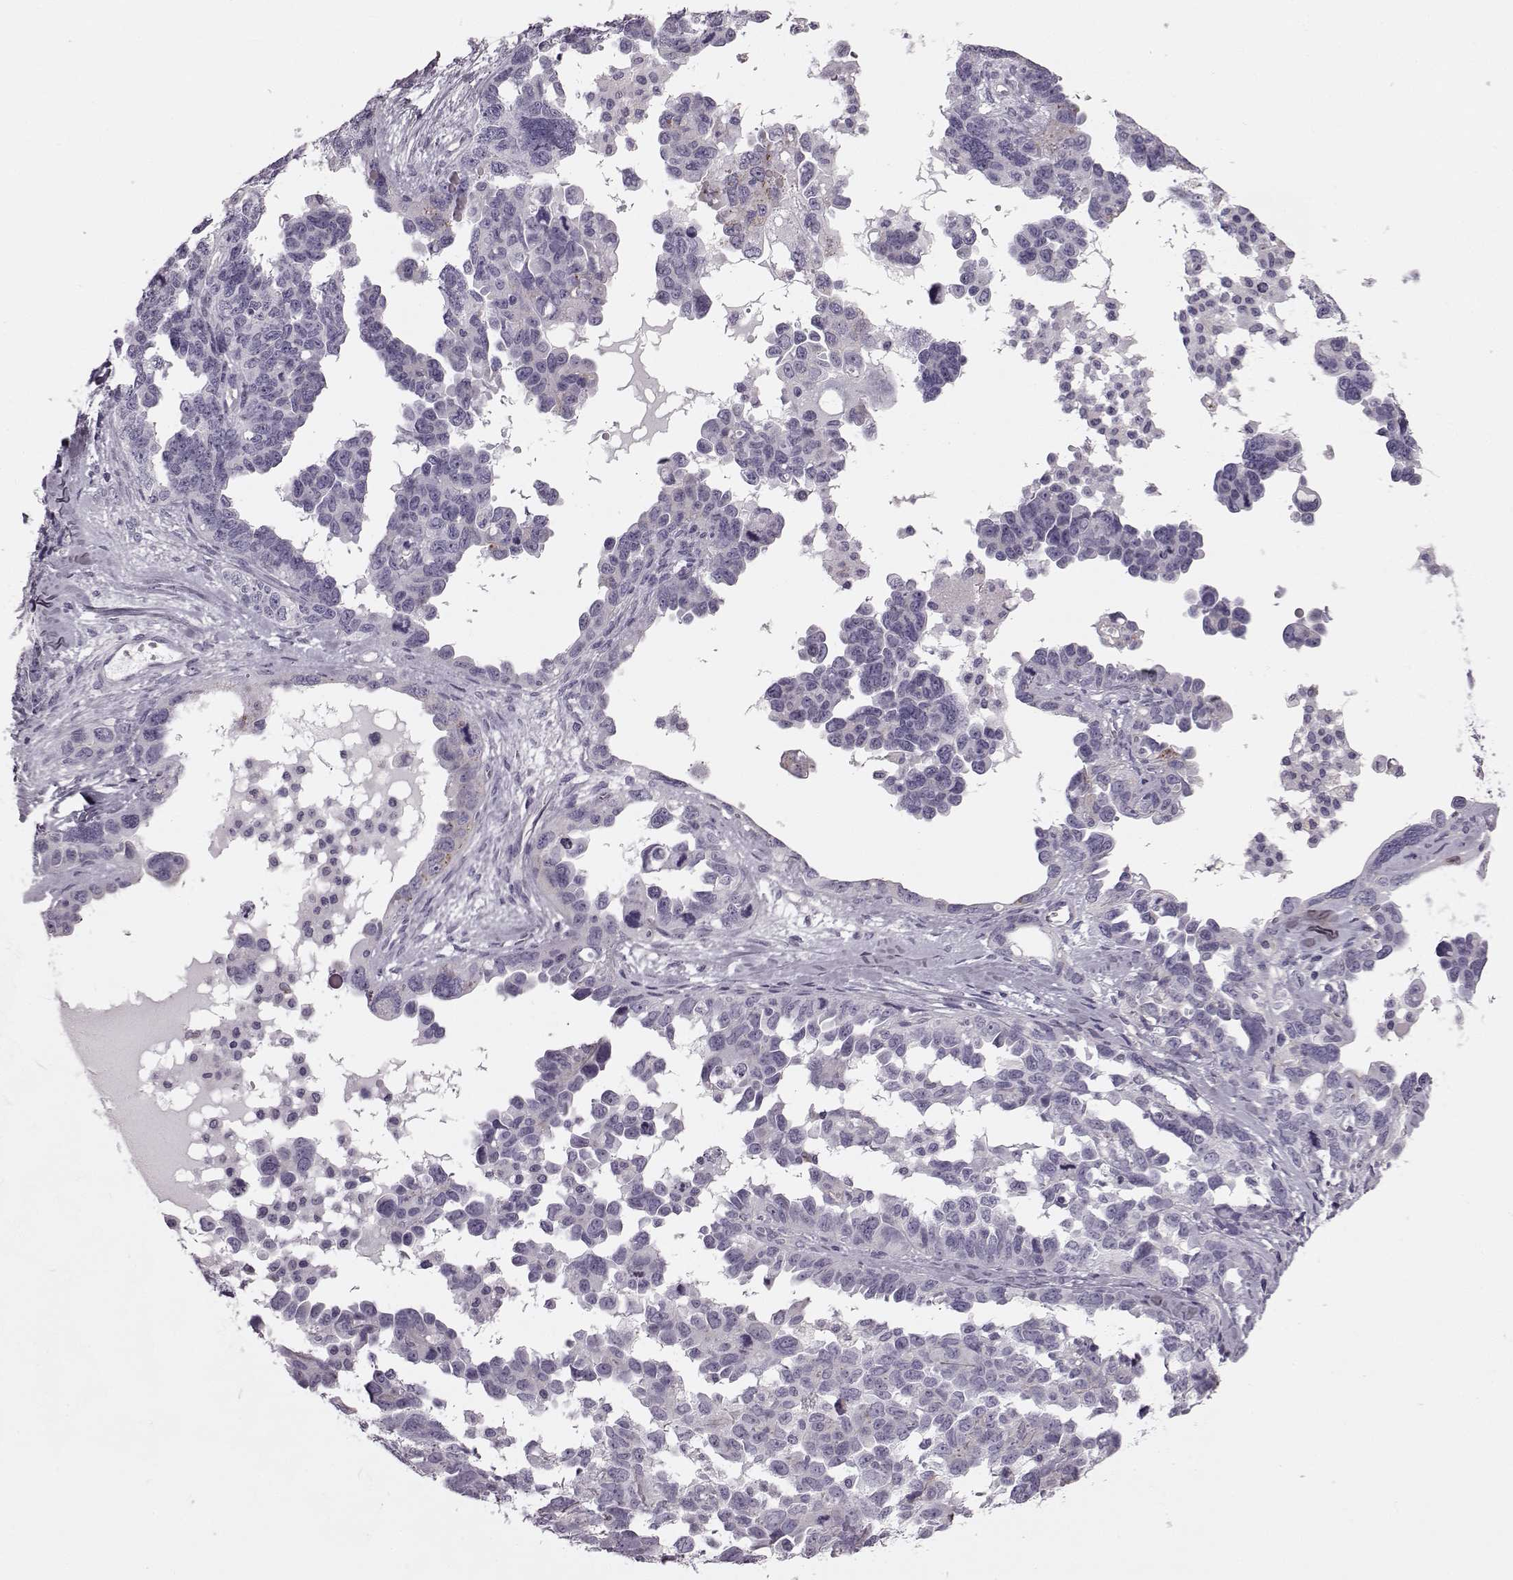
{"staining": {"intensity": "negative", "quantity": "none", "location": "none"}, "tissue": "ovarian cancer", "cell_type": "Tumor cells", "image_type": "cancer", "snomed": [{"axis": "morphology", "description": "Cystadenocarcinoma, serous, NOS"}, {"axis": "topography", "description": "Ovary"}], "caption": "The image demonstrates no staining of tumor cells in ovarian cancer (serous cystadenocarcinoma).", "gene": "SNTG1", "patient": {"sex": "female", "age": 69}}